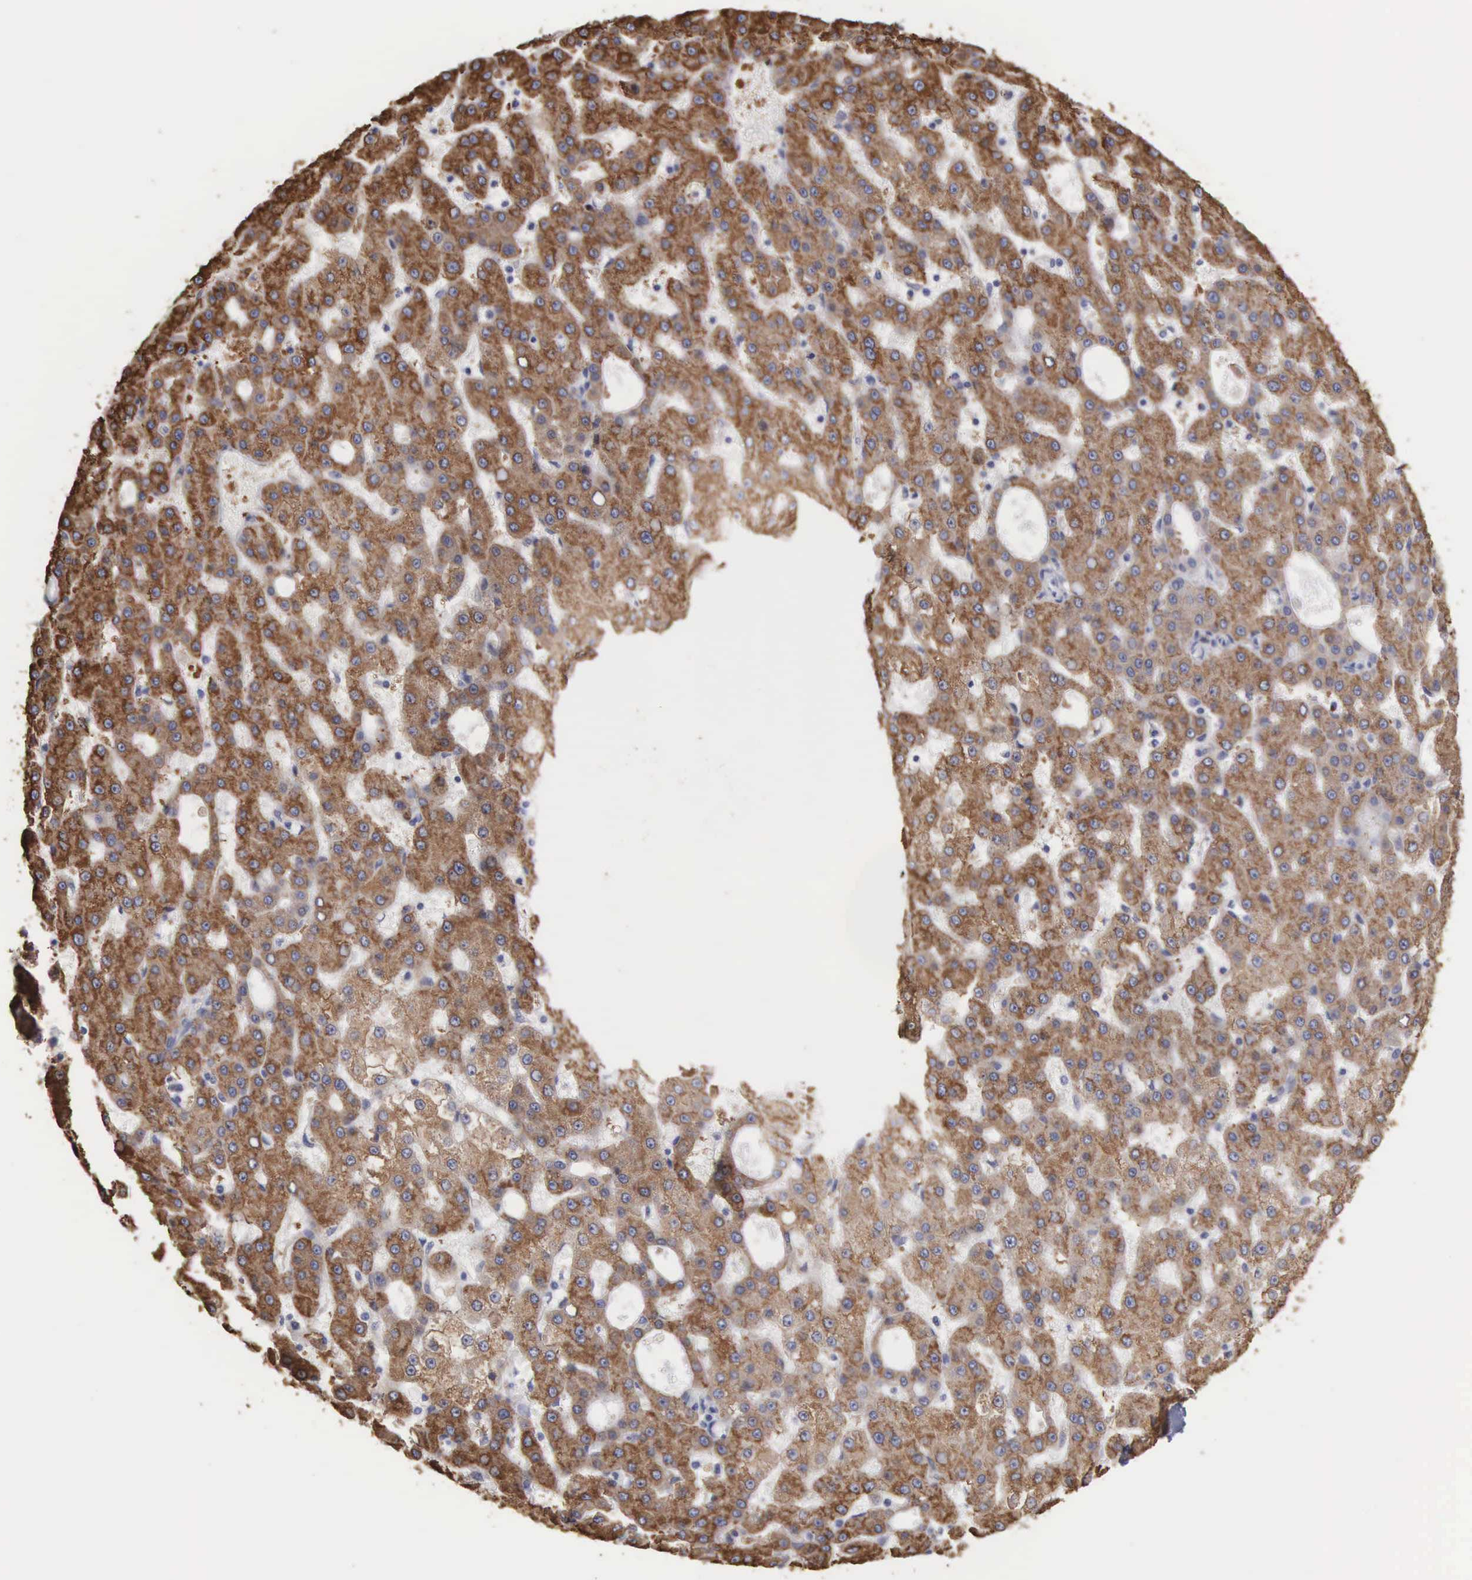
{"staining": {"intensity": "strong", "quantity": ">75%", "location": "cytoplasmic/membranous"}, "tissue": "liver cancer", "cell_type": "Tumor cells", "image_type": "cancer", "snomed": [{"axis": "morphology", "description": "Carcinoma, Hepatocellular, NOS"}, {"axis": "topography", "description": "Liver"}], "caption": "Tumor cells demonstrate strong cytoplasmic/membranous expression in approximately >75% of cells in liver cancer (hepatocellular carcinoma). The staining is performed using DAB brown chromogen to label protein expression. The nuclei are counter-stained blue using hematoxylin.", "gene": "LIN52", "patient": {"sex": "male", "age": 47}}